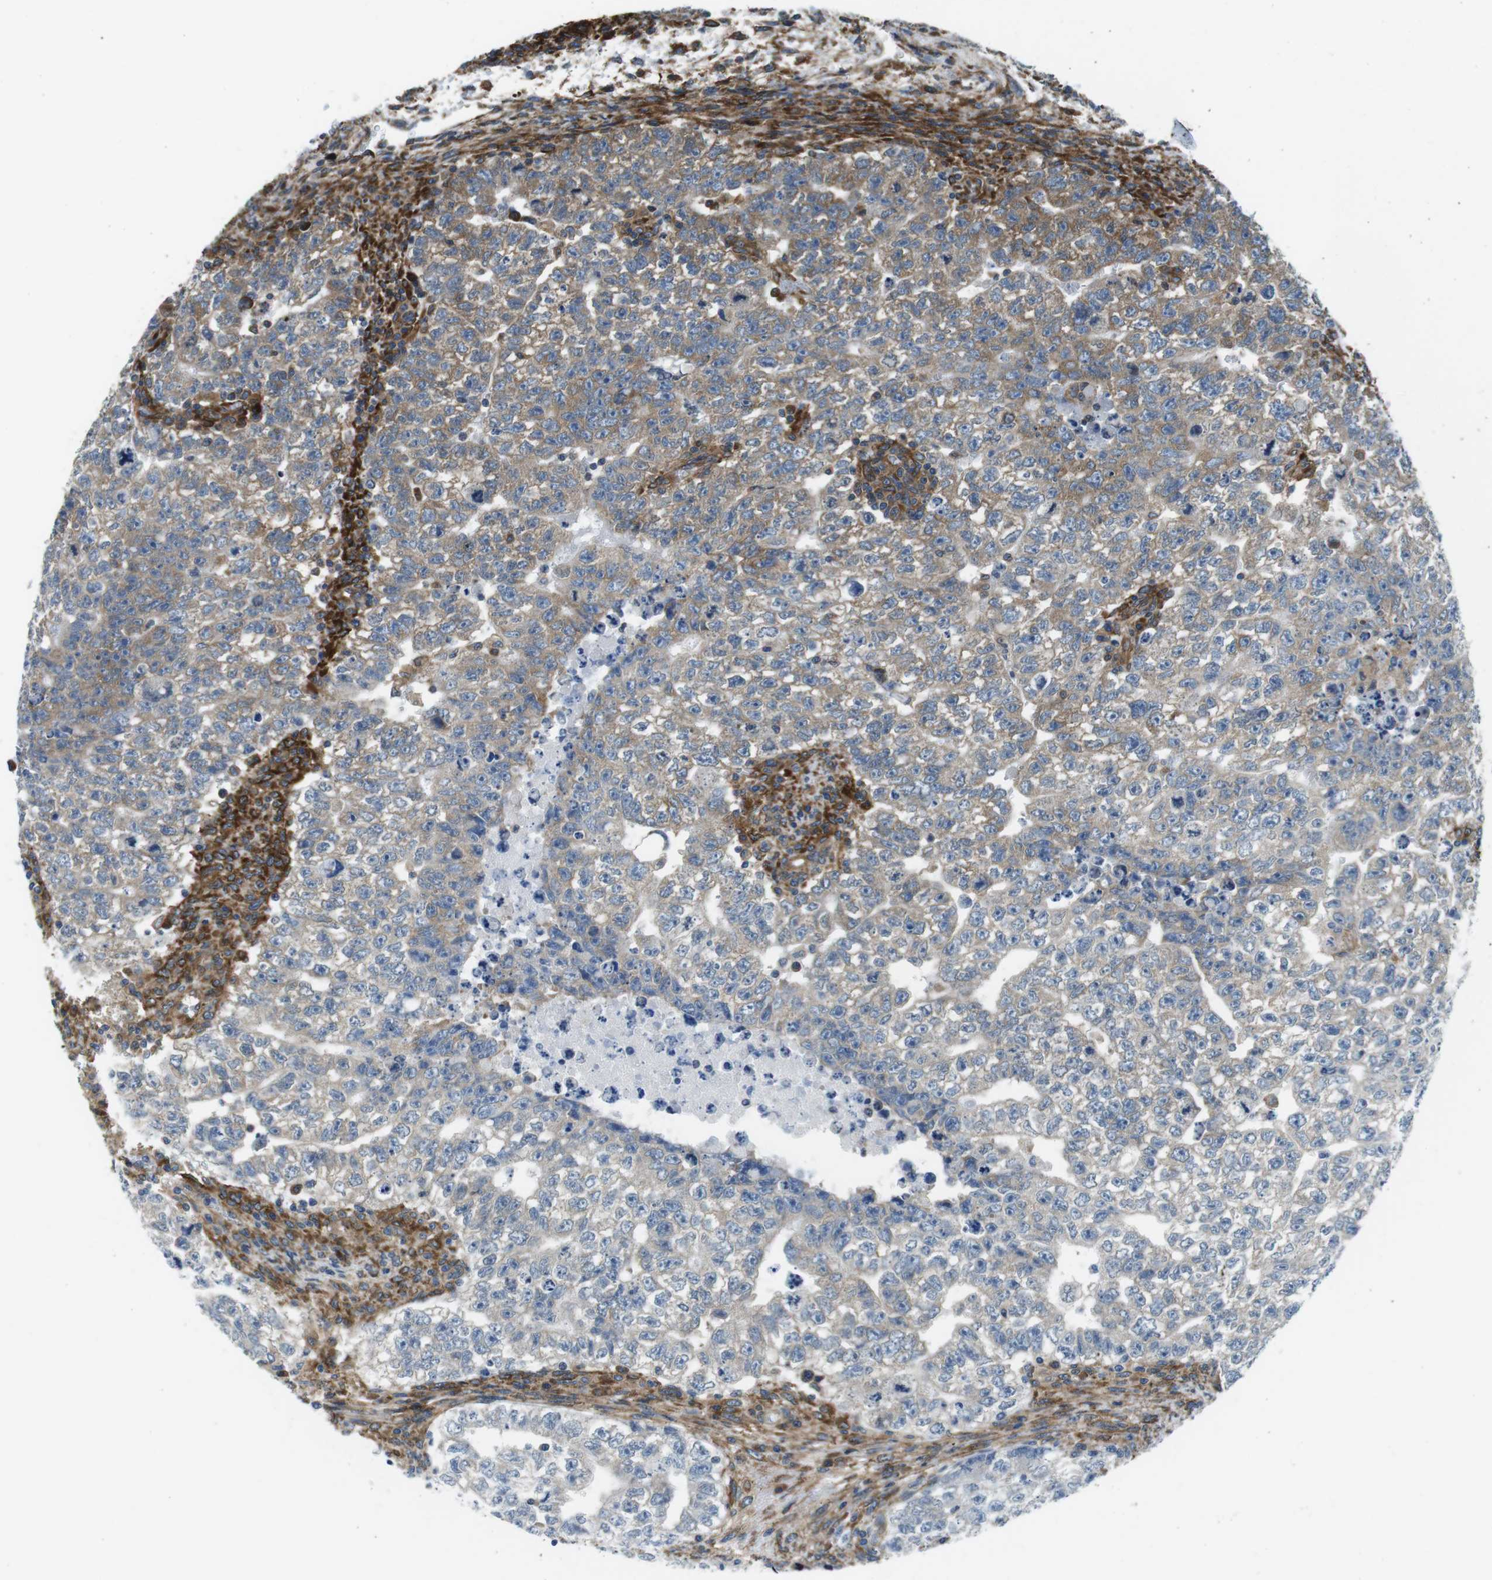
{"staining": {"intensity": "moderate", "quantity": "25%-75%", "location": "cytoplasmic/membranous"}, "tissue": "testis cancer", "cell_type": "Tumor cells", "image_type": "cancer", "snomed": [{"axis": "morphology", "description": "Seminoma, NOS"}, {"axis": "morphology", "description": "Carcinoma, Embryonal, NOS"}, {"axis": "topography", "description": "Testis"}], "caption": "DAB (3,3'-diaminobenzidine) immunohistochemical staining of human testis cancer (seminoma) displays moderate cytoplasmic/membranous protein staining in about 25%-75% of tumor cells.", "gene": "EIF2B5", "patient": {"sex": "male", "age": 38}}